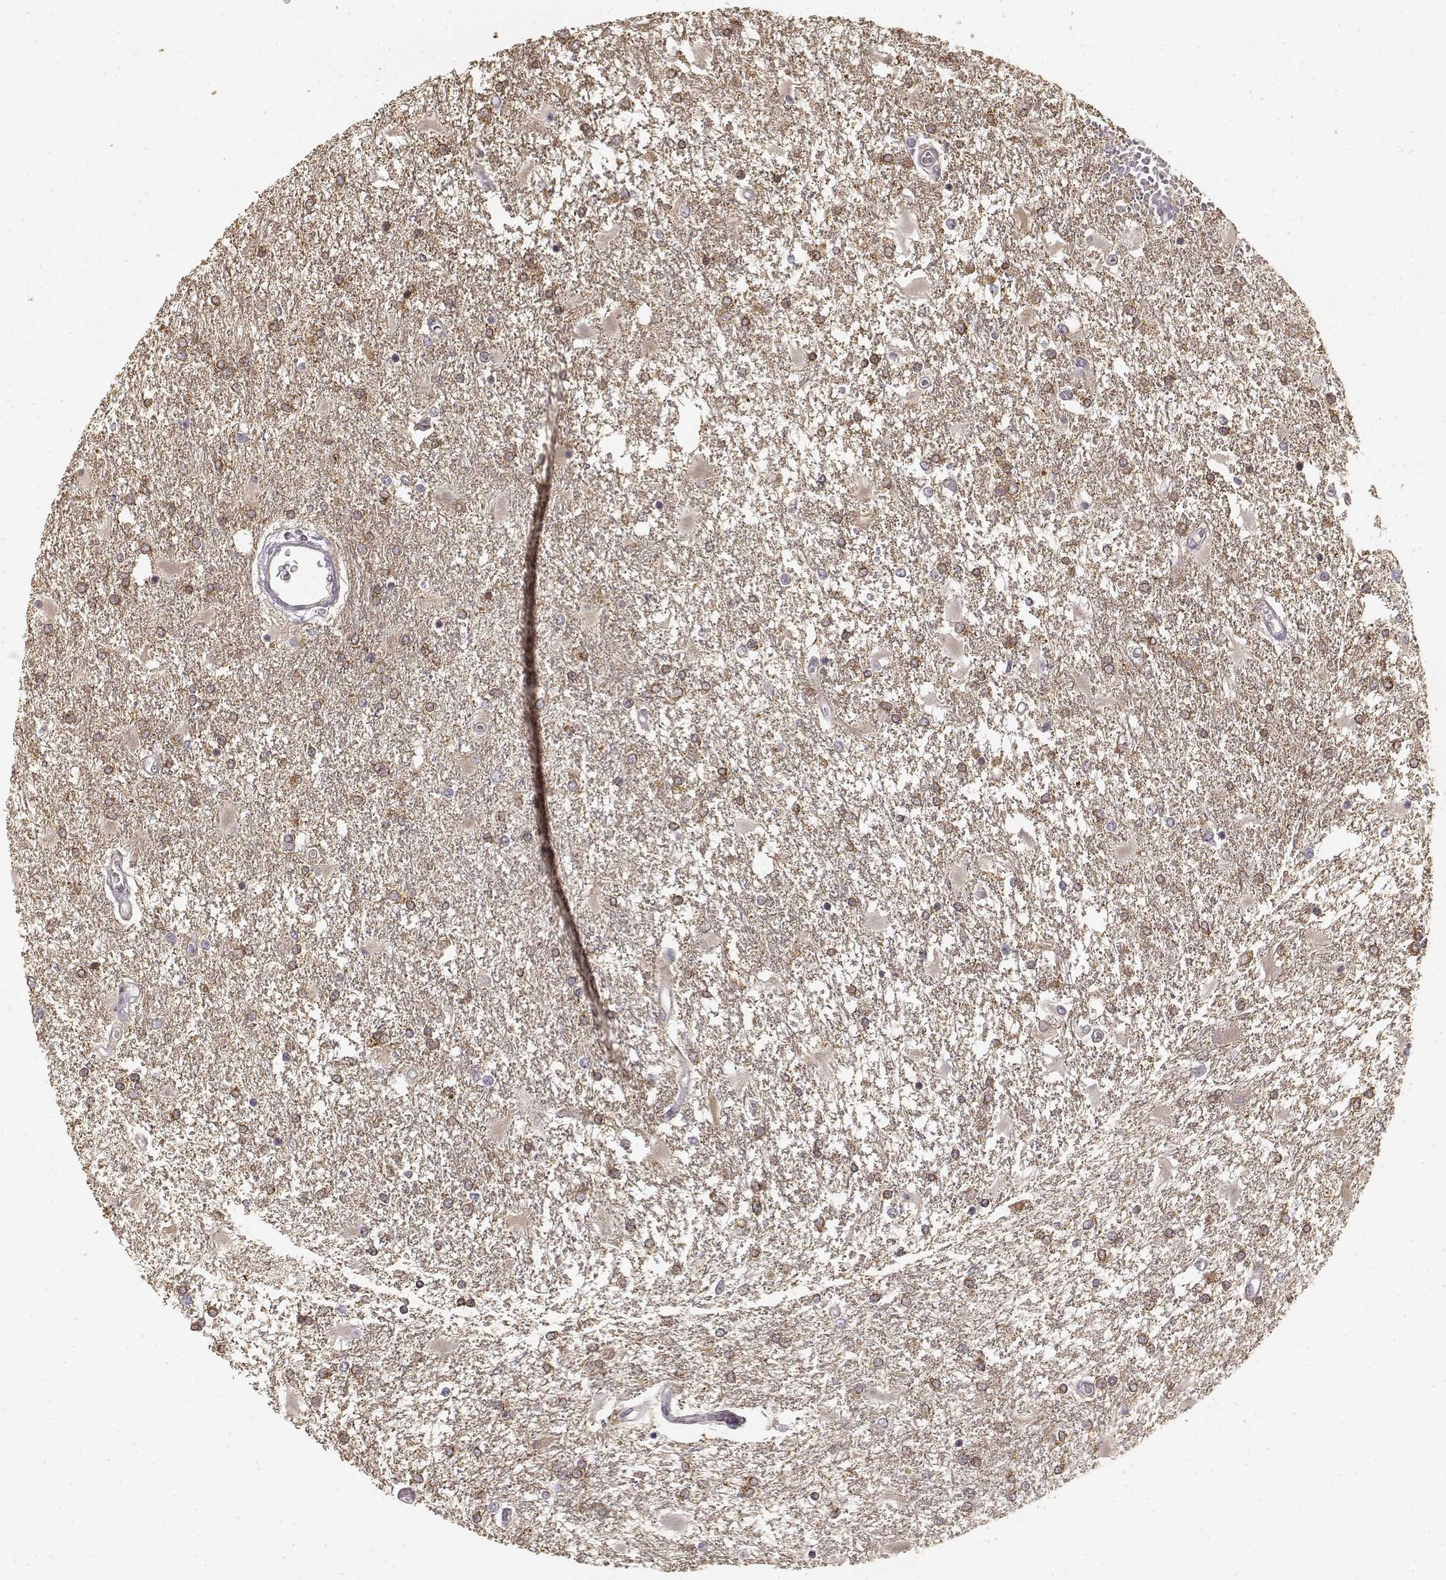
{"staining": {"intensity": "moderate", "quantity": ">75%", "location": "cytoplasmic/membranous"}, "tissue": "glioma", "cell_type": "Tumor cells", "image_type": "cancer", "snomed": [{"axis": "morphology", "description": "Glioma, malignant, High grade"}, {"axis": "topography", "description": "Cerebral cortex"}], "caption": "Immunohistochemical staining of glioma shows medium levels of moderate cytoplasmic/membranous protein staining in approximately >75% of tumor cells.", "gene": "MED12L", "patient": {"sex": "male", "age": 79}}